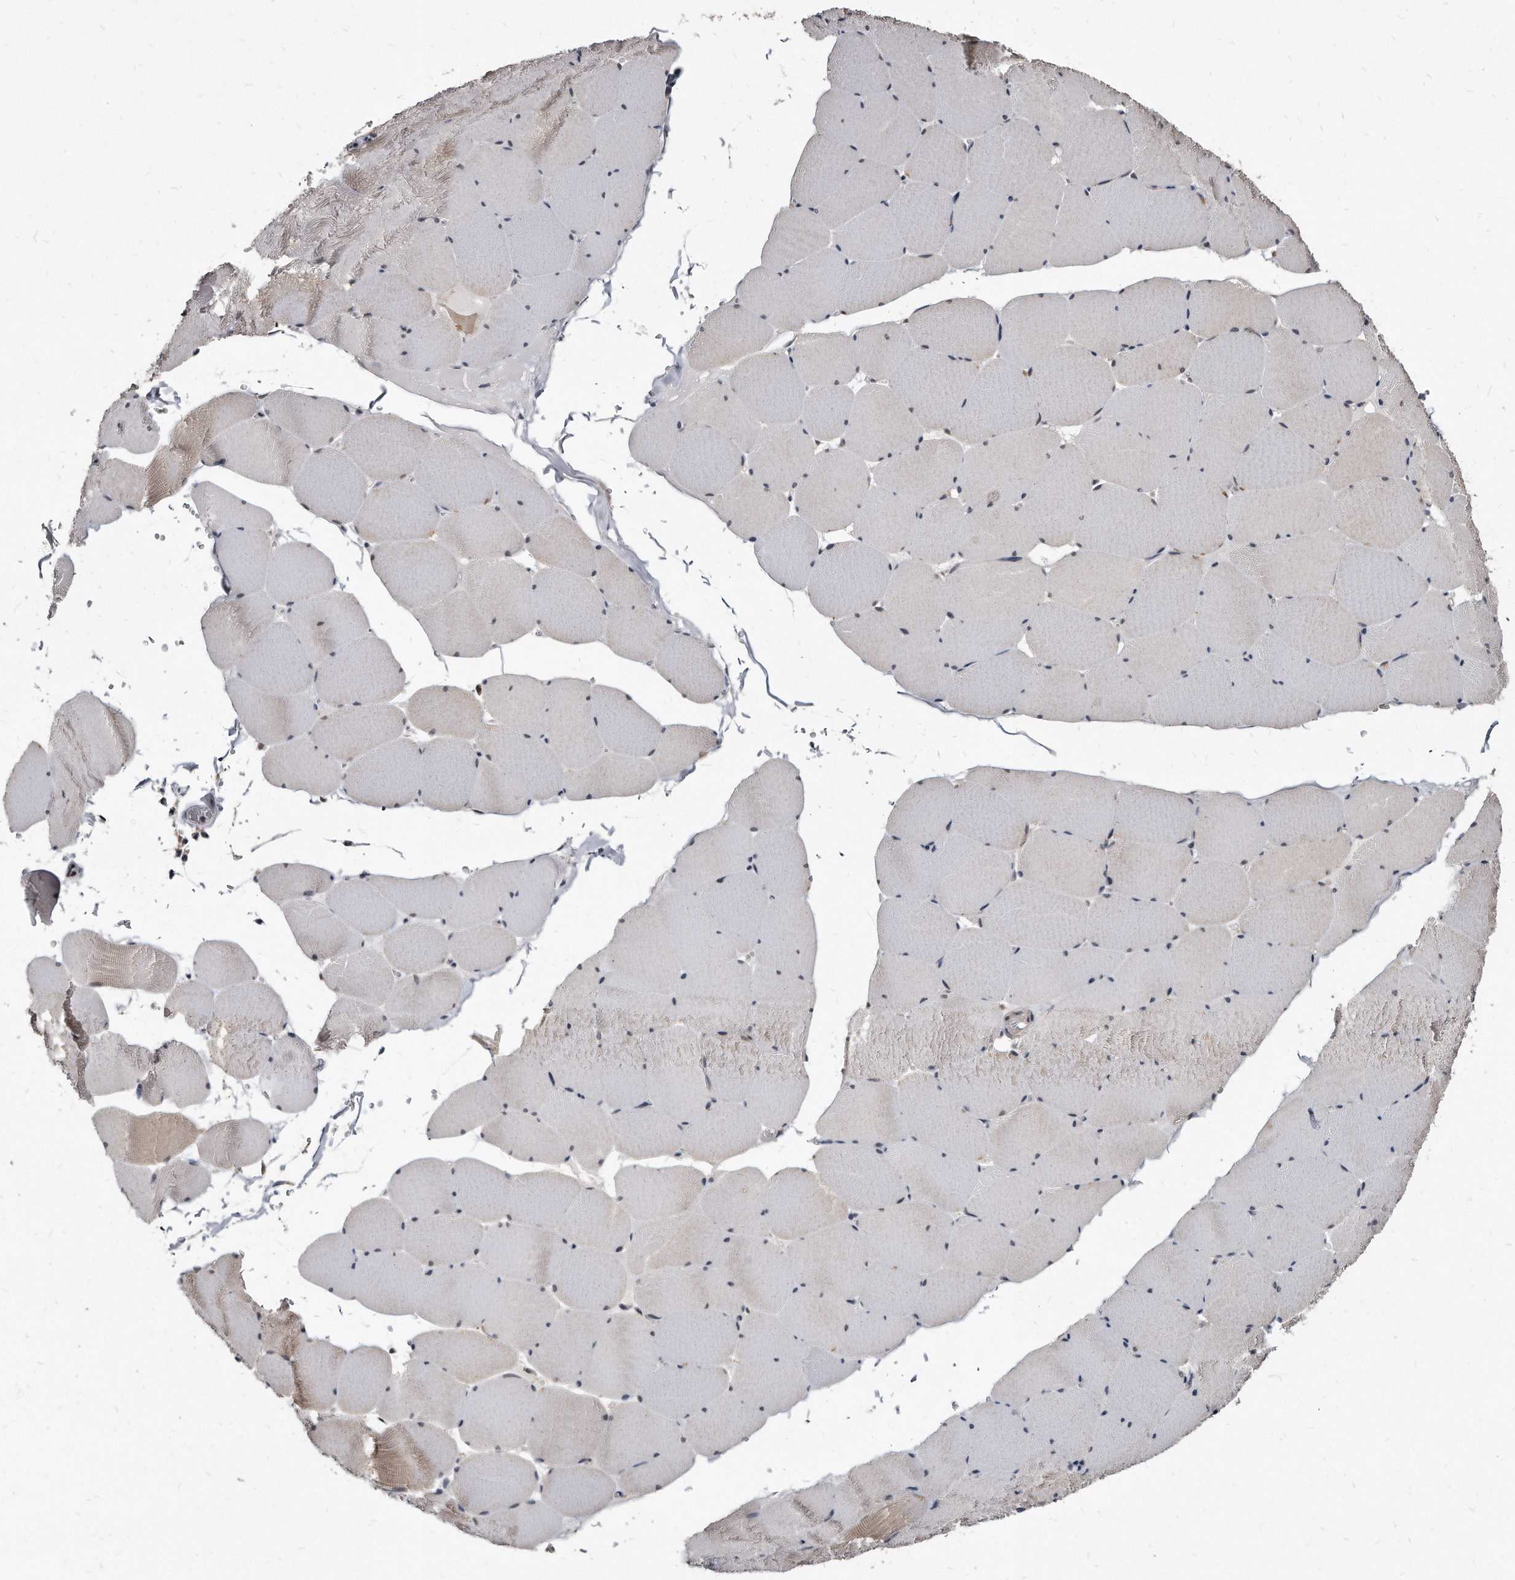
{"staining": {"intensity": "weak", "quantity": "<25%", "location": "cytoplasmic/membranous"}, "tissue": "skeletal muscle", "cell_type": "Myocytes", "image_type": "normal", "snomed": [{"axis": "morphology", "description": "Normal tissue, NOS"}, {"axis": "topography", "description": "Skeletal muscle"}, {"axis": "topography", "description": "Head-Neck"}], "caption": "IHC micrograph of unremarkable human skeletal muscle stained for a protein (brown), which exhibits no staining in myocytes. (IHC, brightfield microscopy, high magnification).", "gene": "KLHDC3", "patient": {"sex": "male", "age": 66}}